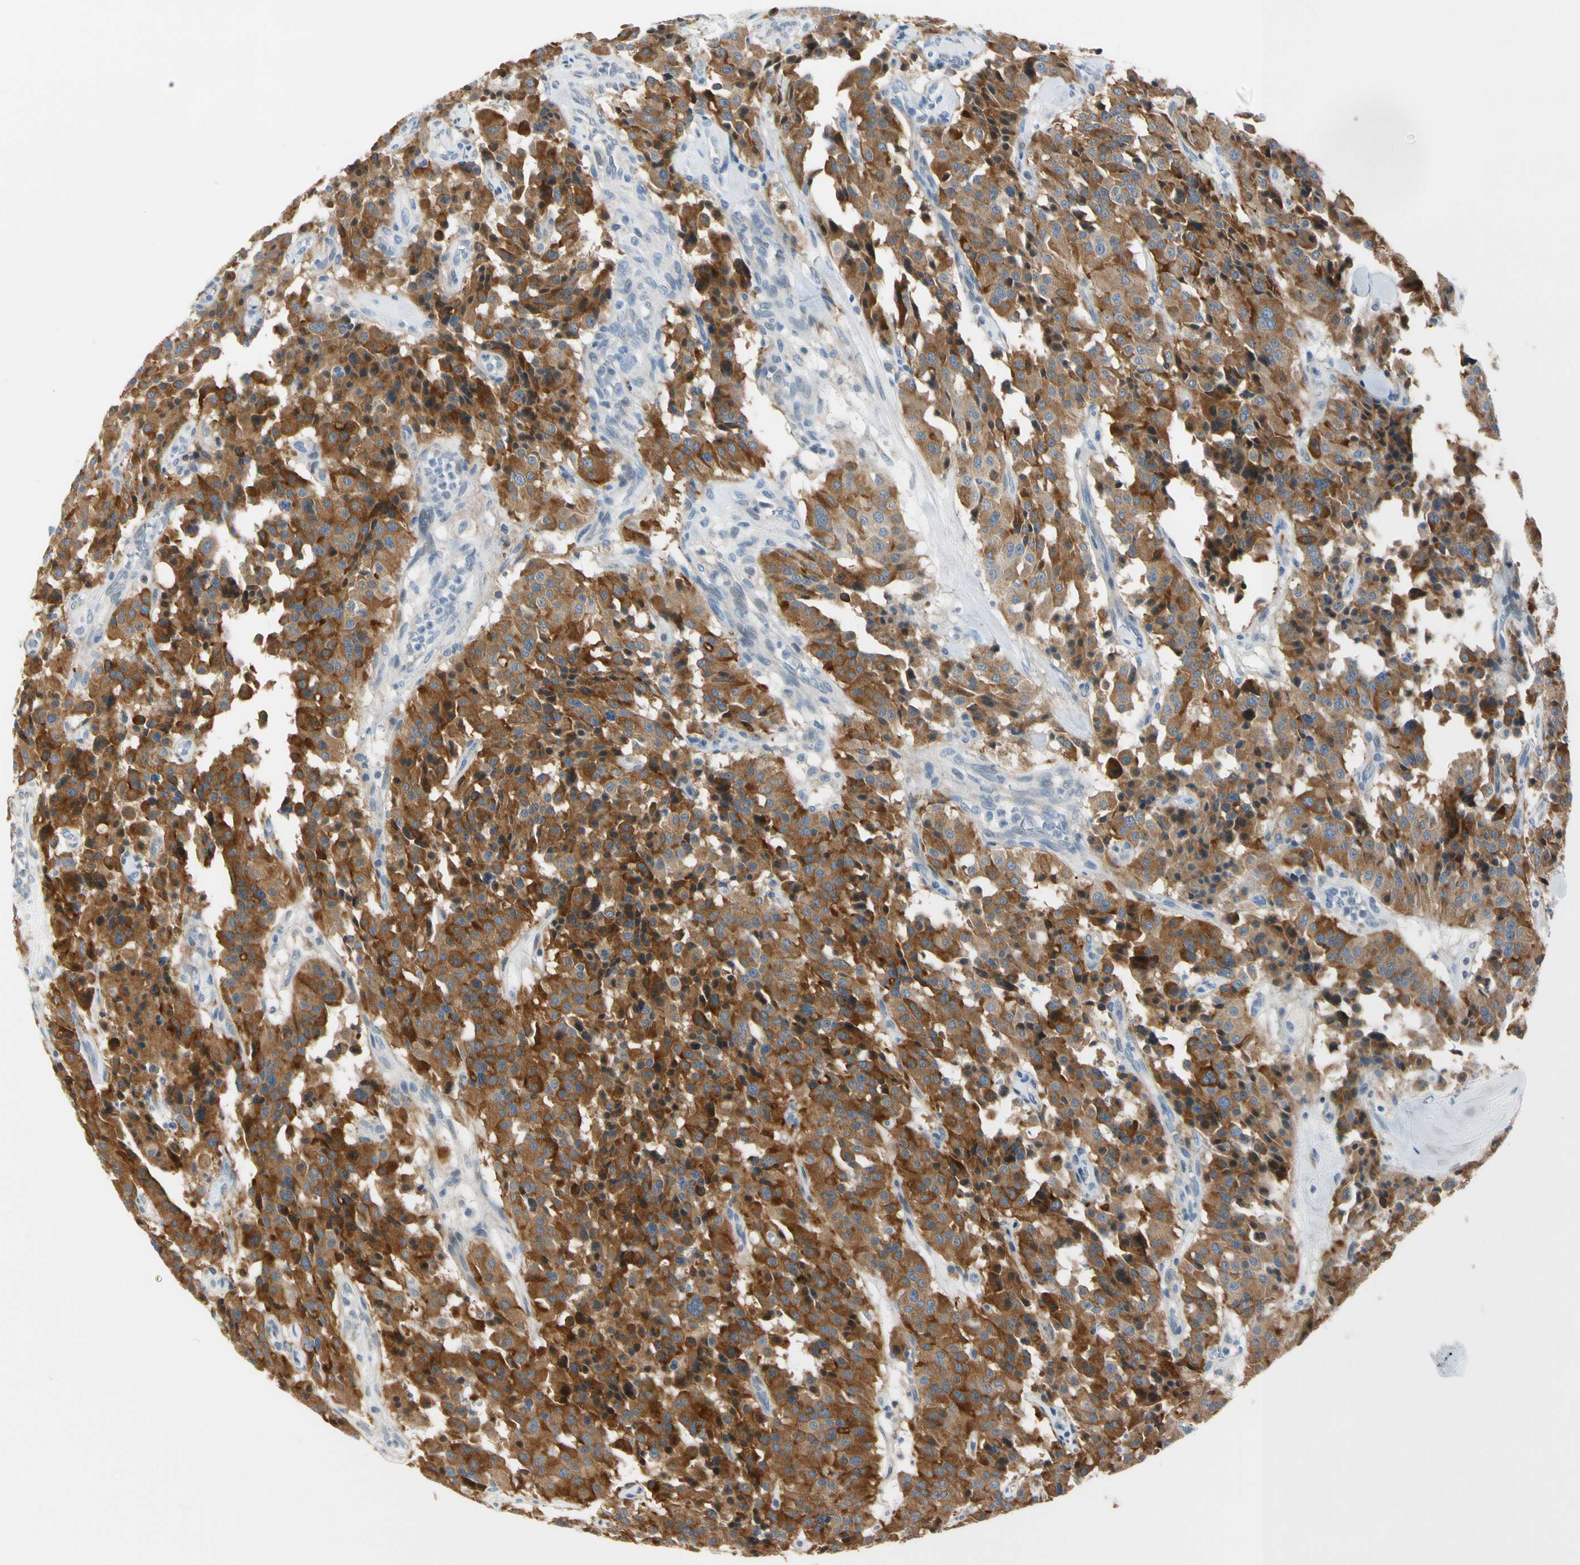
{"staining": {"intensity": "moderate", "quantity": ">75%", "location": "cytoplasmic/membranous"}, "tissue": "carcinoid", "cell_type": "Tumor cells", "image_type": "cancer", "snomed": [{"axis": "morphology", "description": "Carcinoid, malignant, NOS"}, {"axis": "topography", "description": "Lung"}], "caption": "The image reveals immunohistochemical staining of carcinoid (malignant). There is moderate cytoplasmic/membranous staining is appreciated in approximately >75% of tumor cells. The protein is shown in brown color, while the nuclei are stained blue.", "gene": "NPDC1", "patient": {"sex": "male", "age": 30}}